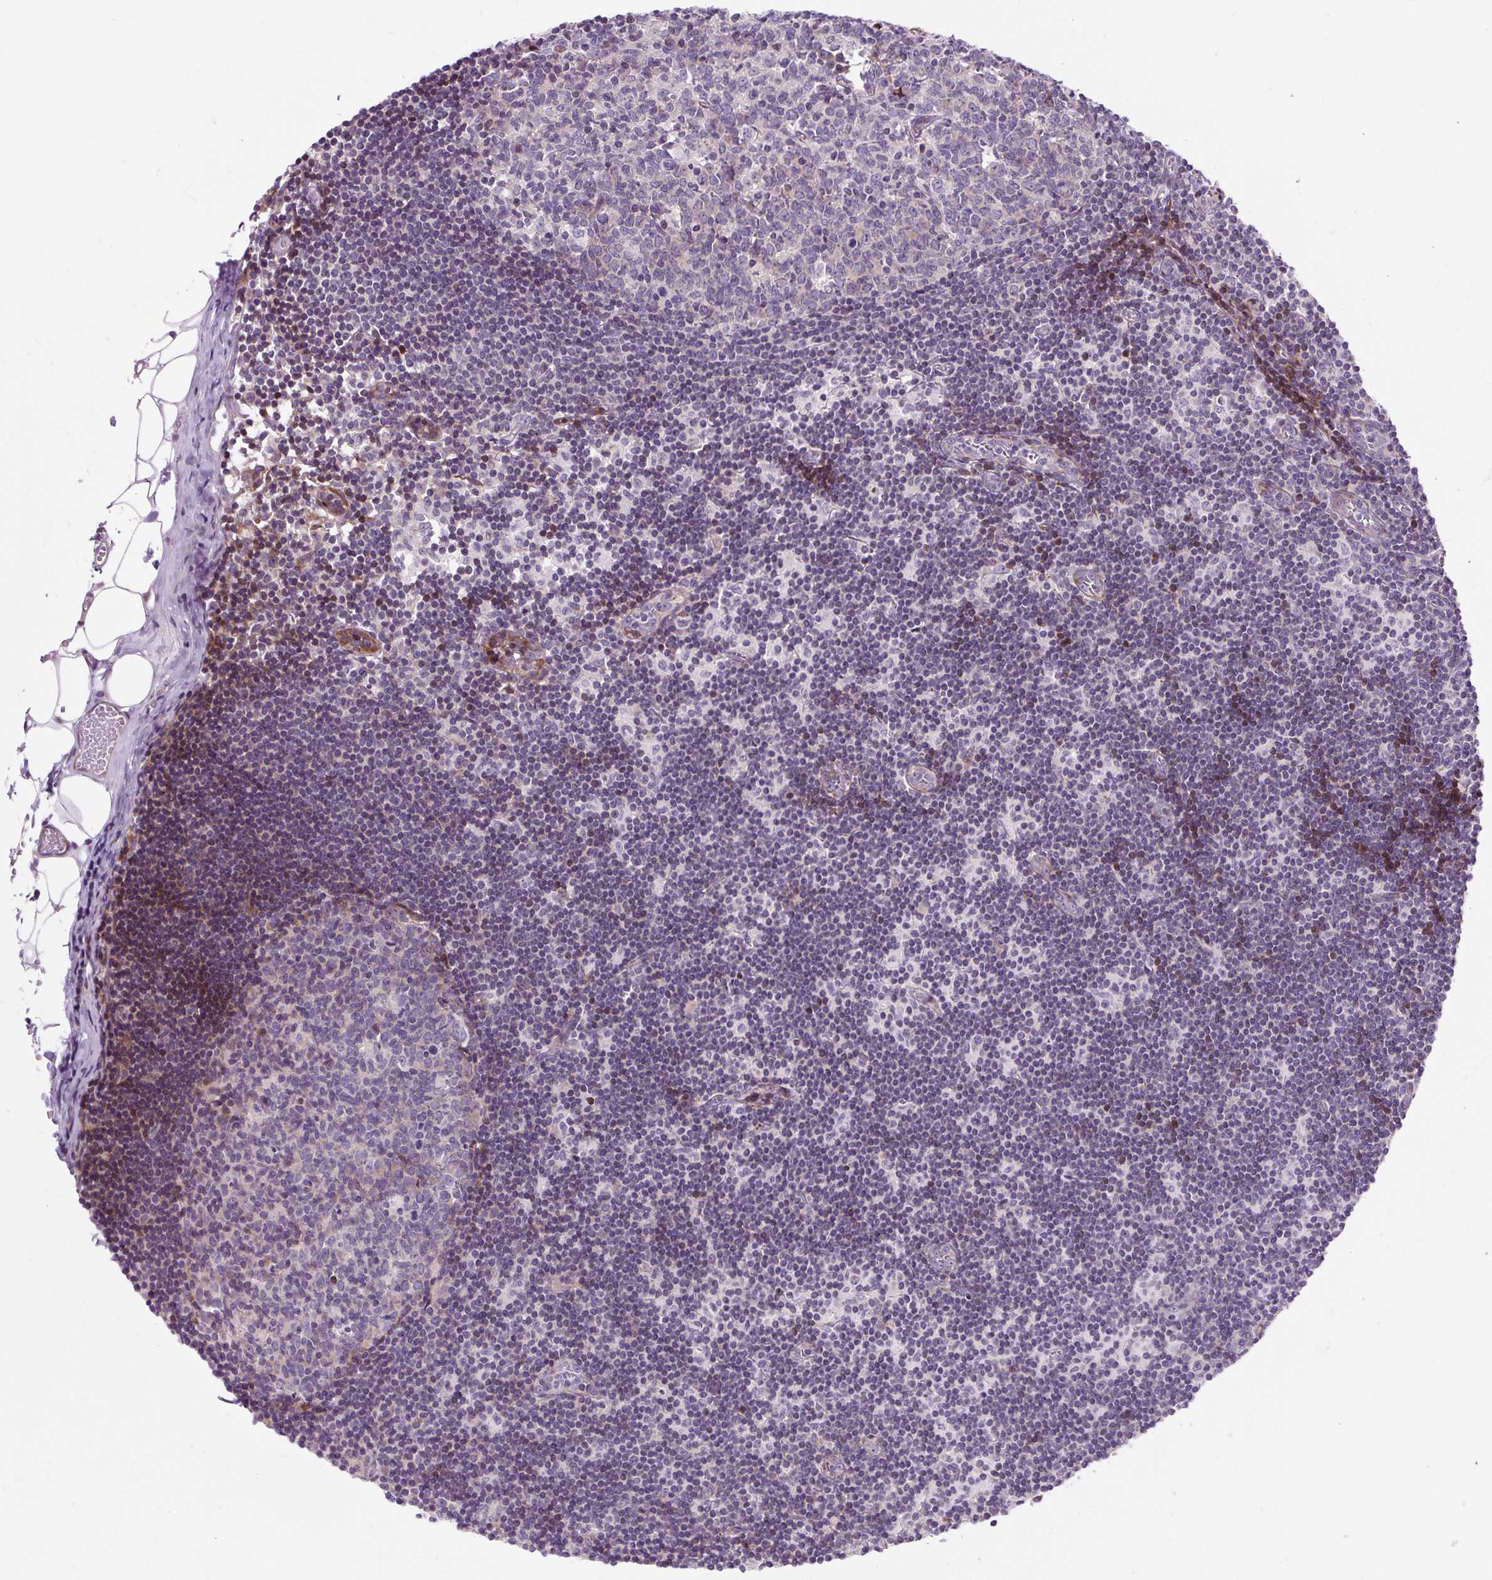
{"staining": {"intensity": "weak", "quantity": "<25%", "location": "cytoplasmic/membranous"}, "tissue": "lymph node", "cell_type": "Germinal center cells", "image_type": "normal", "snomed": [{"axis": "morphology", "description": "Normal tissue, NOS"}, {"axis": "topography", "description": "Lymph node"}], "caption": "Immunohistochemistry histopathology image of unremarkable human lymph node stained for a protein (brown), which shows no positivity in germinal center cells.", "gene": "CISD3", "patient": {"sex": "female", "age": 31}}